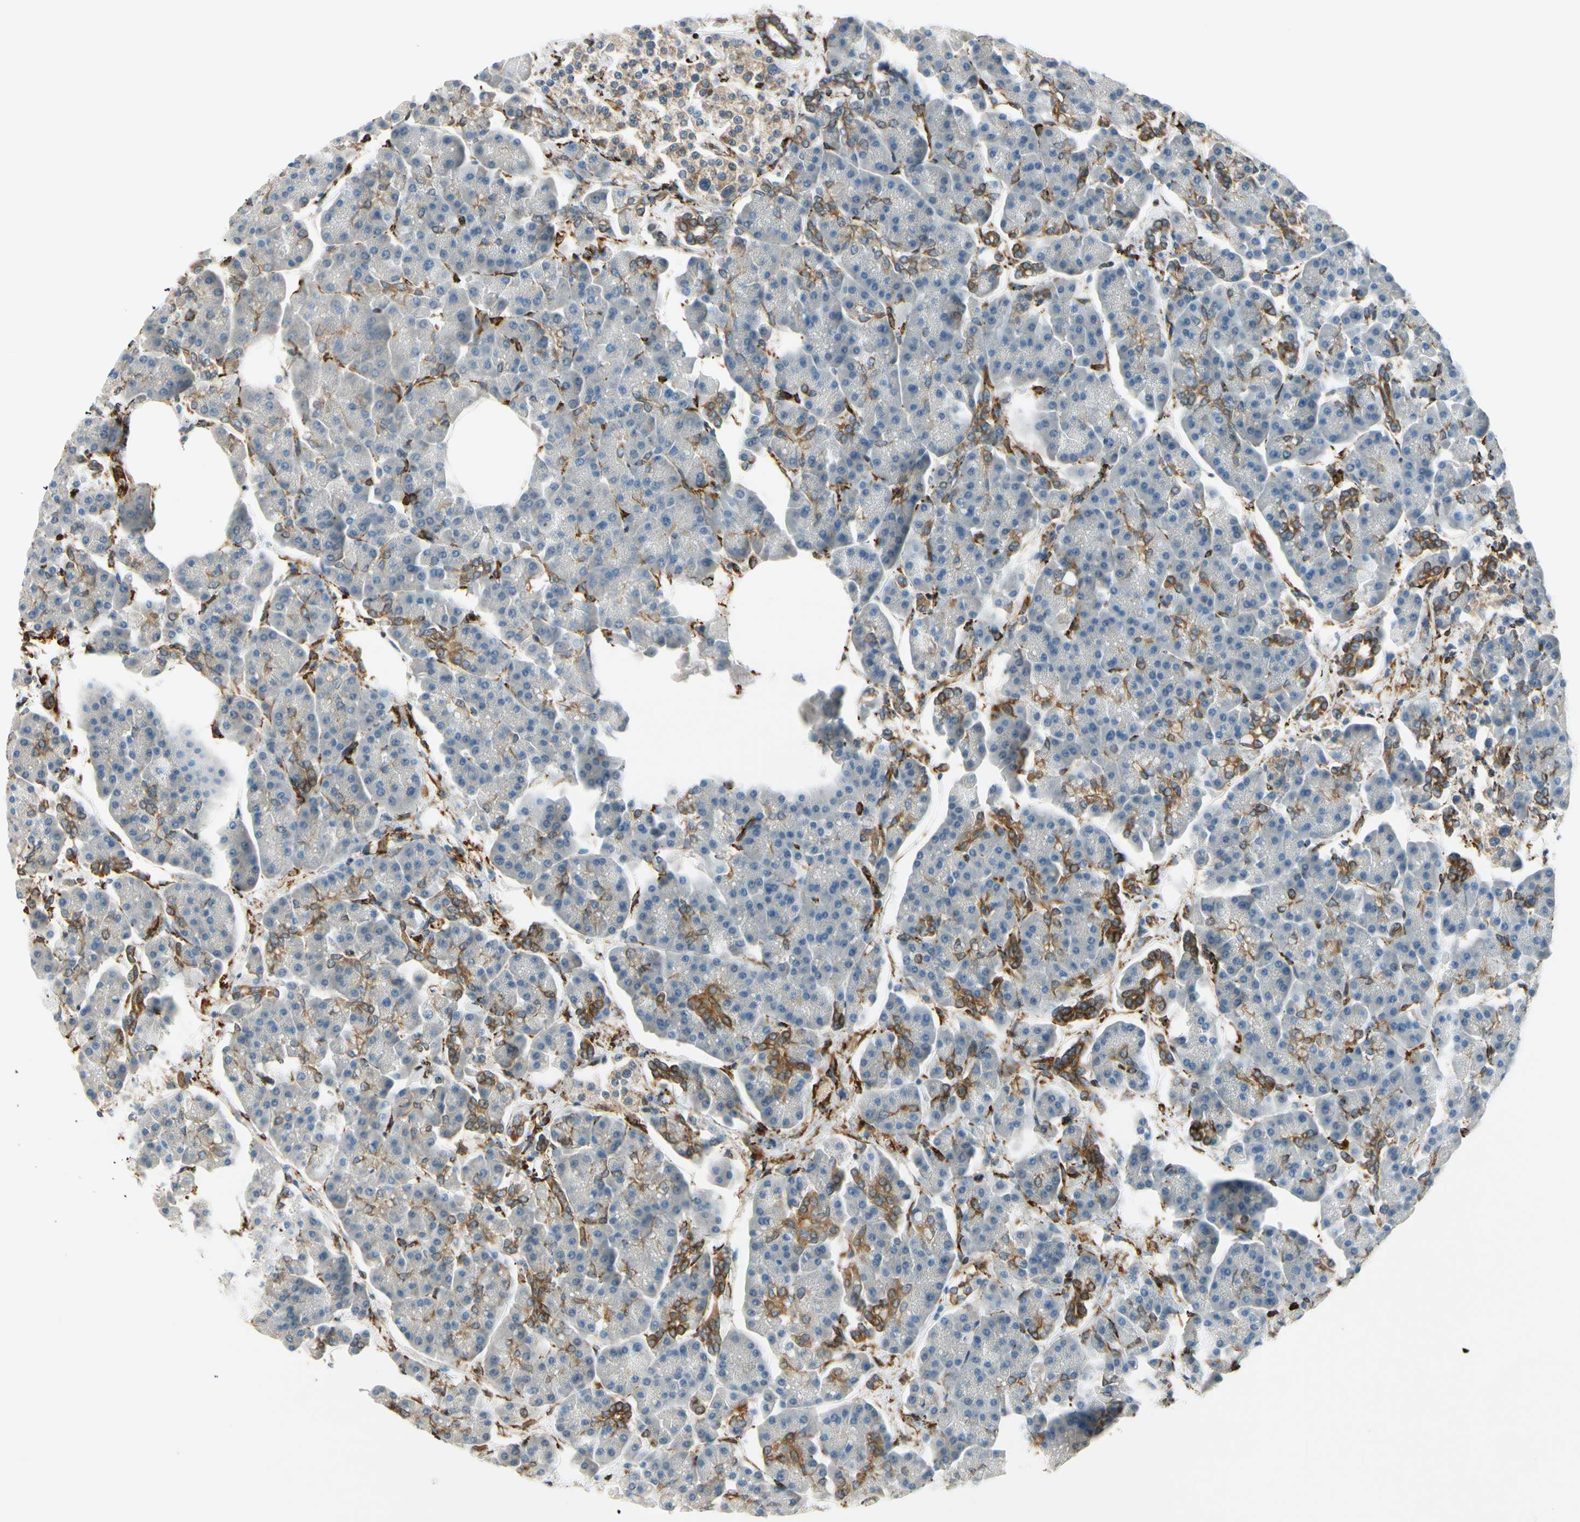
{"staining": {"intensity": "weak", "quantity": "<25%", "location": "cytoplasmic/membranous"}, "tissue": "pancreas", "cell_type": "Exocrine glandular cells", "image_type": "normal", "snomed": [{"axis": "morphology", "description": "Normal tissue, NOS"}, {"axis": "topography", "description": "Pancreas"}], "caption": "Micrograph shows no significant protein expression in exocrine glandular cells of normal pancreas. (DAB (3,3'-diaminobenzidine) IHC, high magnification).", "gene": "FKBP7", "patient": {"sex": "female", "age": 70}}